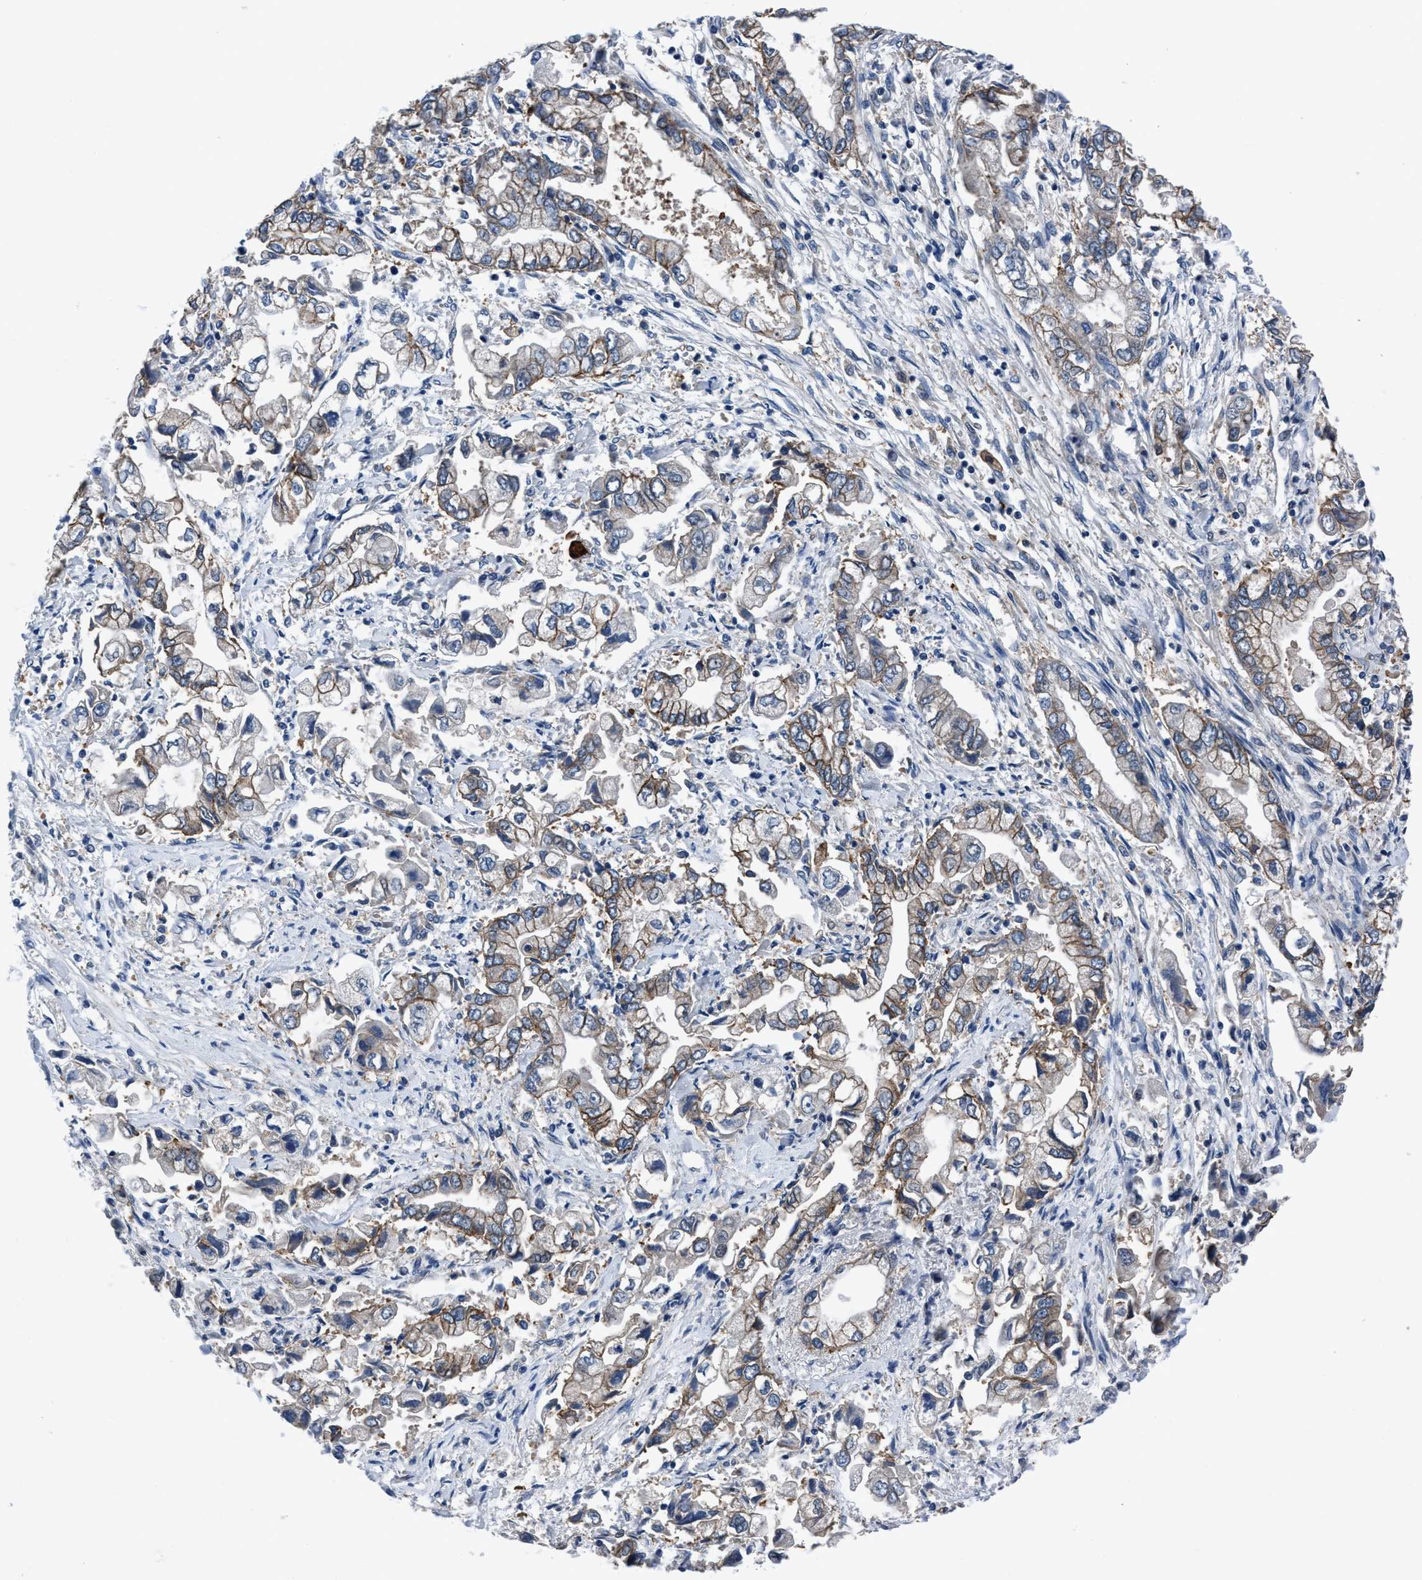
{"staining": {"intensity": "moderate", "quantity": "25%-75%", "location": "cytoplasmic/membranous"}, "tissue": "stomach cancer", "cell_type": "Tumor cells", "image_type": "cancer", "snomed": [{"axis": "morphology", "description": "Normal tissue, NOS"}, {"axis": "morphology", "description": "Adenocarcinoma, NOS"}, {"axis": "topography", "description": "Stomach"}], "caption": "DAB immunohistochemical staining of adenocarcinoma (stomach) displays moderate cytoplasmic/membranous protein expression in about 25%-75% of tumor cells.", "gene": "TMEM94", "patient": {"sex": "male", "age": 62}}